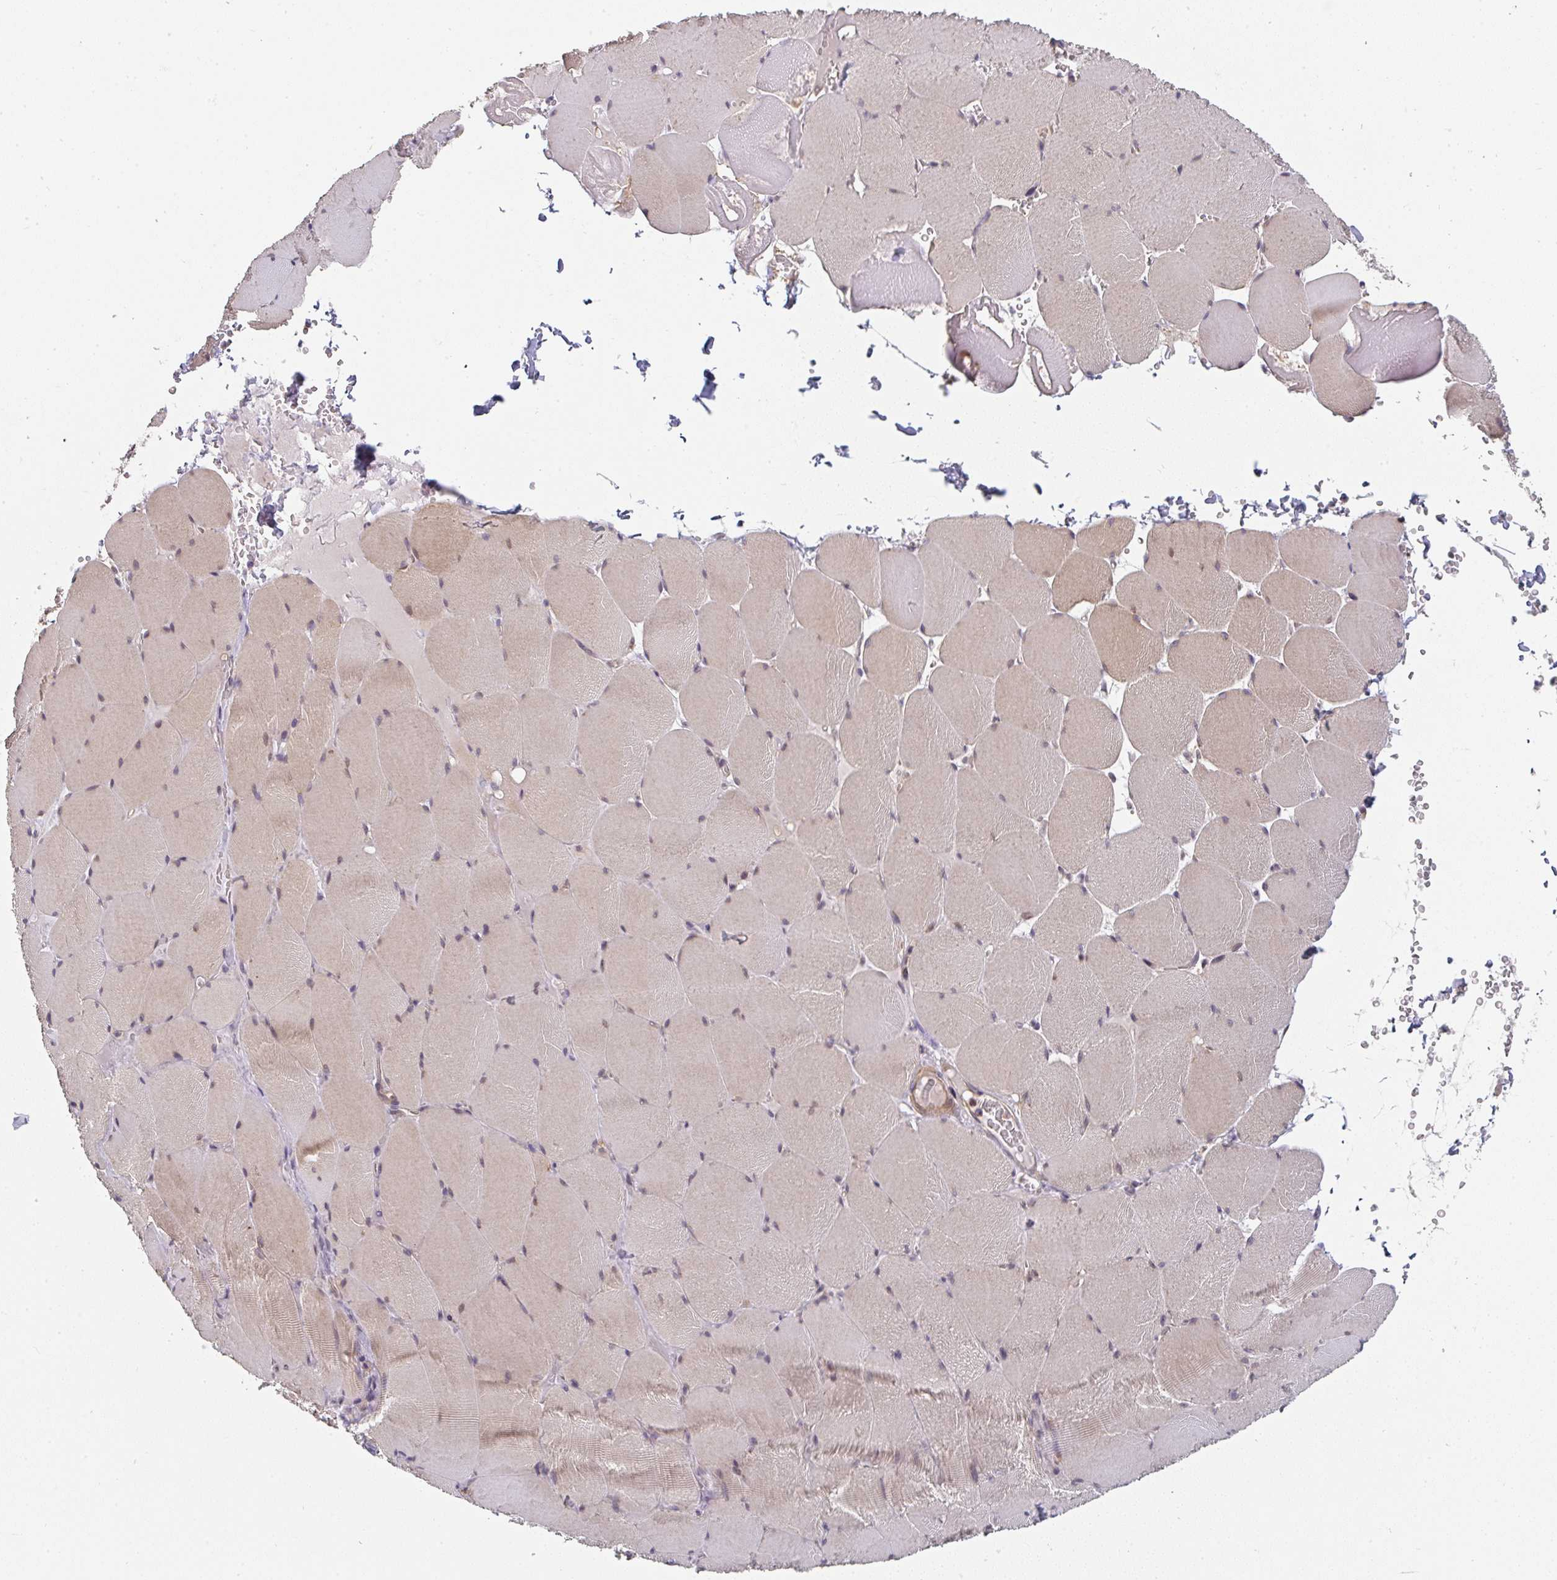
{"staining": {"intensity": "weak", "quantity": ">75%", "location": "cytoplasmic/membranous"}, "tissue": "skeletal muscle", "cell_type": "Myocytes", "image_type": "normal", "snomed": [{"axis": "morphology", "description": "Normal tissue, NOS"}, {"axis": "topography", "description": "Skeletal muscle"}, {"axis": "topography", "description": "Head-Neck"}], "caption": "Protein expression analysis of benign human skeletal muscle reveals weak cytoplasmic/membranous staining in approximately >75% of myocytes.", "gene": "RANGRF", "patient": {"sex": "male", "age": 66}}